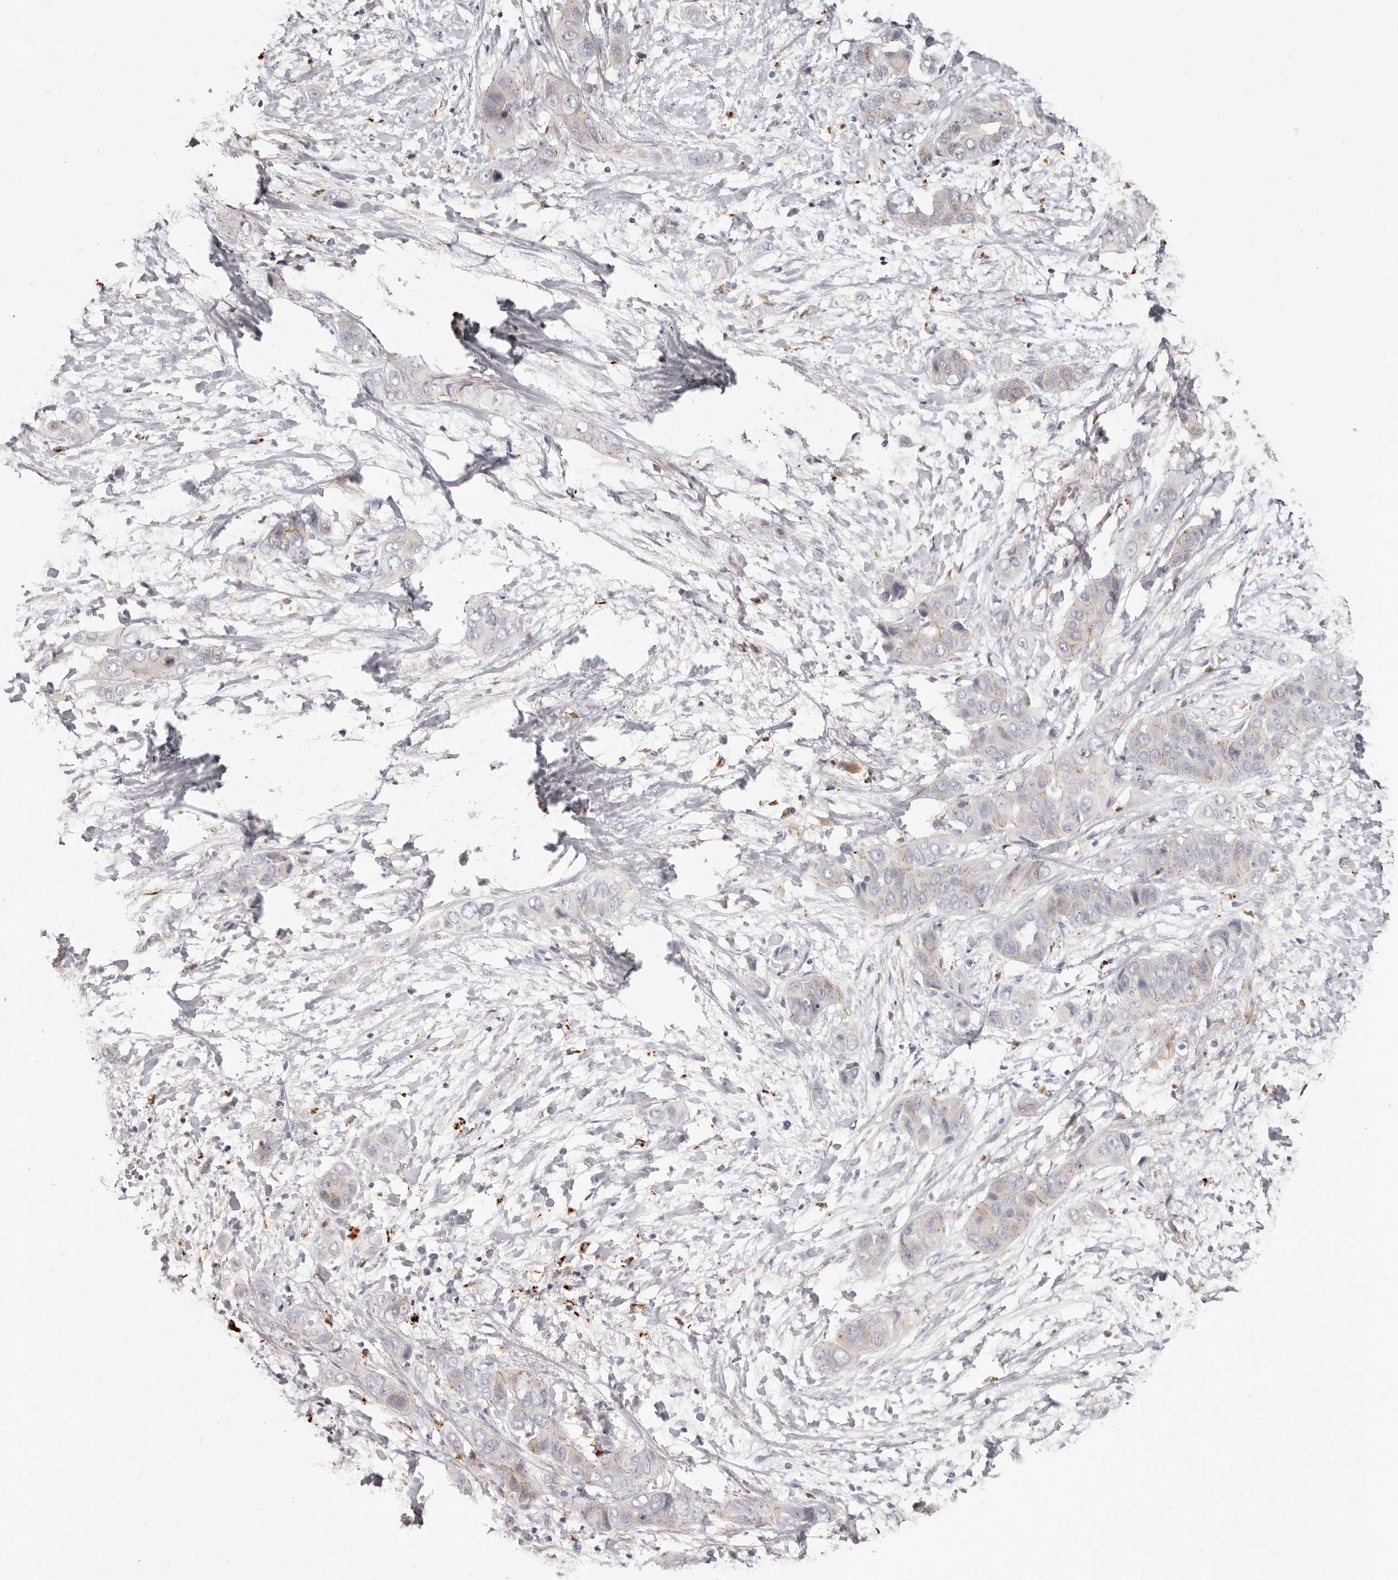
{"staining": {"intensity": "weak", "quantity": "<25%", "location": "cytoplasmic/membranous"}, "tissue": "liver cancer", "cell_type": "Tumor cells", "image_type": "cancer", "snomed": [{"axis": "morphology", "description": "Cholangiocarcinoma"}, {"axis": "topography", "description": "Liver"}], "caption": "Image shows no significant protein positivity in tumor cells of cholangiocarcinoma (liver).", "gene": "PCDHB6", "patient": {"sex": "female", "age": 52}}